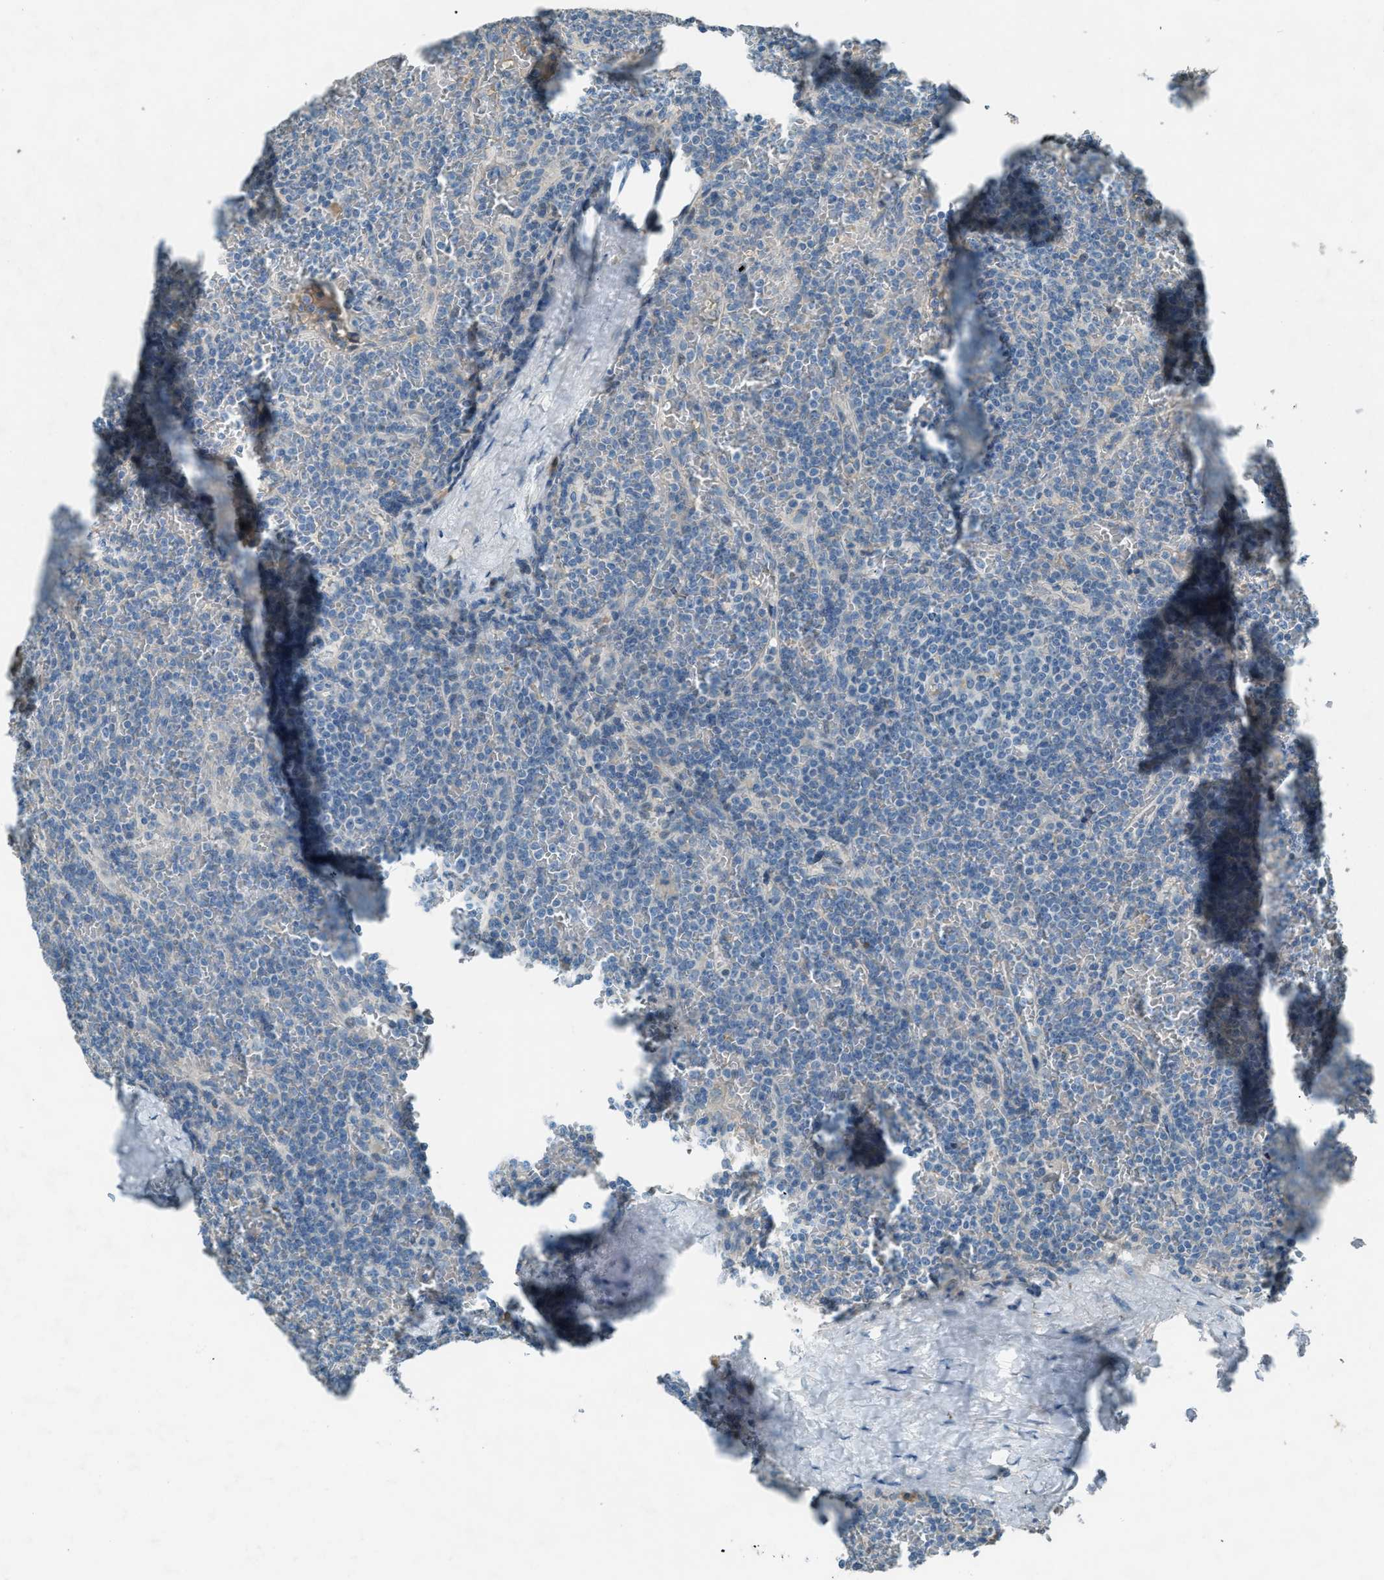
{"staining": {"intensity": "negative", "quantity": "none", "location": "none"}, "tissue": "lymphoma", "cell_type": "Tumor cells", "image_type": "cancer", "snomed": [{"axis": "morphology", "description": "Malignant lymphoma, non-Hodgkin's type, Low grade"}, {"axis": "topography", "description": "Spleen"}], "caption": "Lymphoma stained for a protein using immunohistochemistry (IHC) shows no expression tumor cells.", "gene": "FBLN2", "patient": {"sex": "female", "age": 19}}